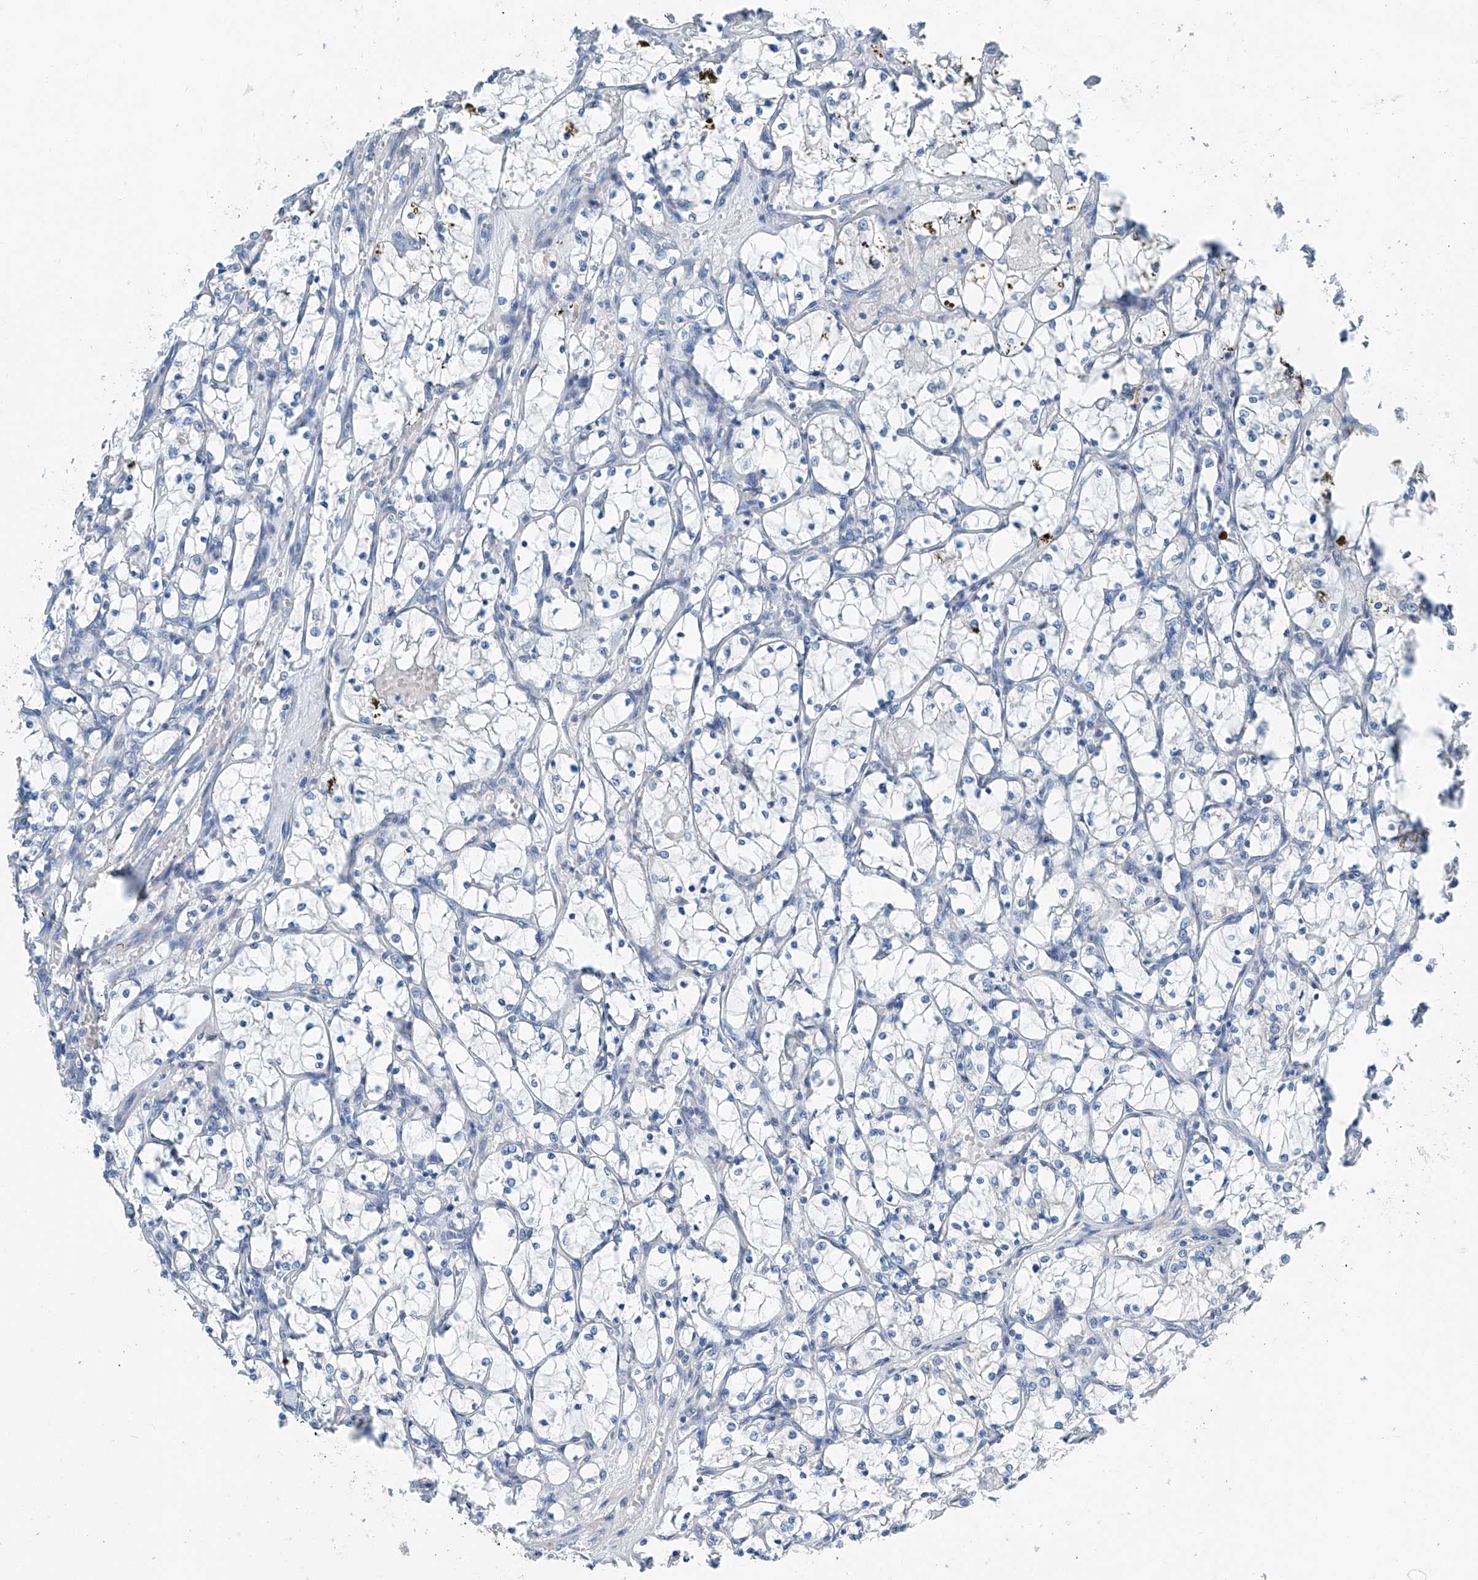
{"staining": {"intensity": "negative", "quantity": "none", "location": "none"}, "tissue": "renal cancer", "cell_type": "Tumor cells", "image_type": "cancer", "snomed": [{"axis": "morphology", "description": "Adenocarcinoma, NOS"}, {"axis": "topography", "description": "Kidney"}], "caption": "Renal cancer (adenocarcinoma) was stained to show a protein in brown. There is no significant expression in tumor cells.", "gene": "MDGA1", "patient": {"sex": "female", "age": 69}}